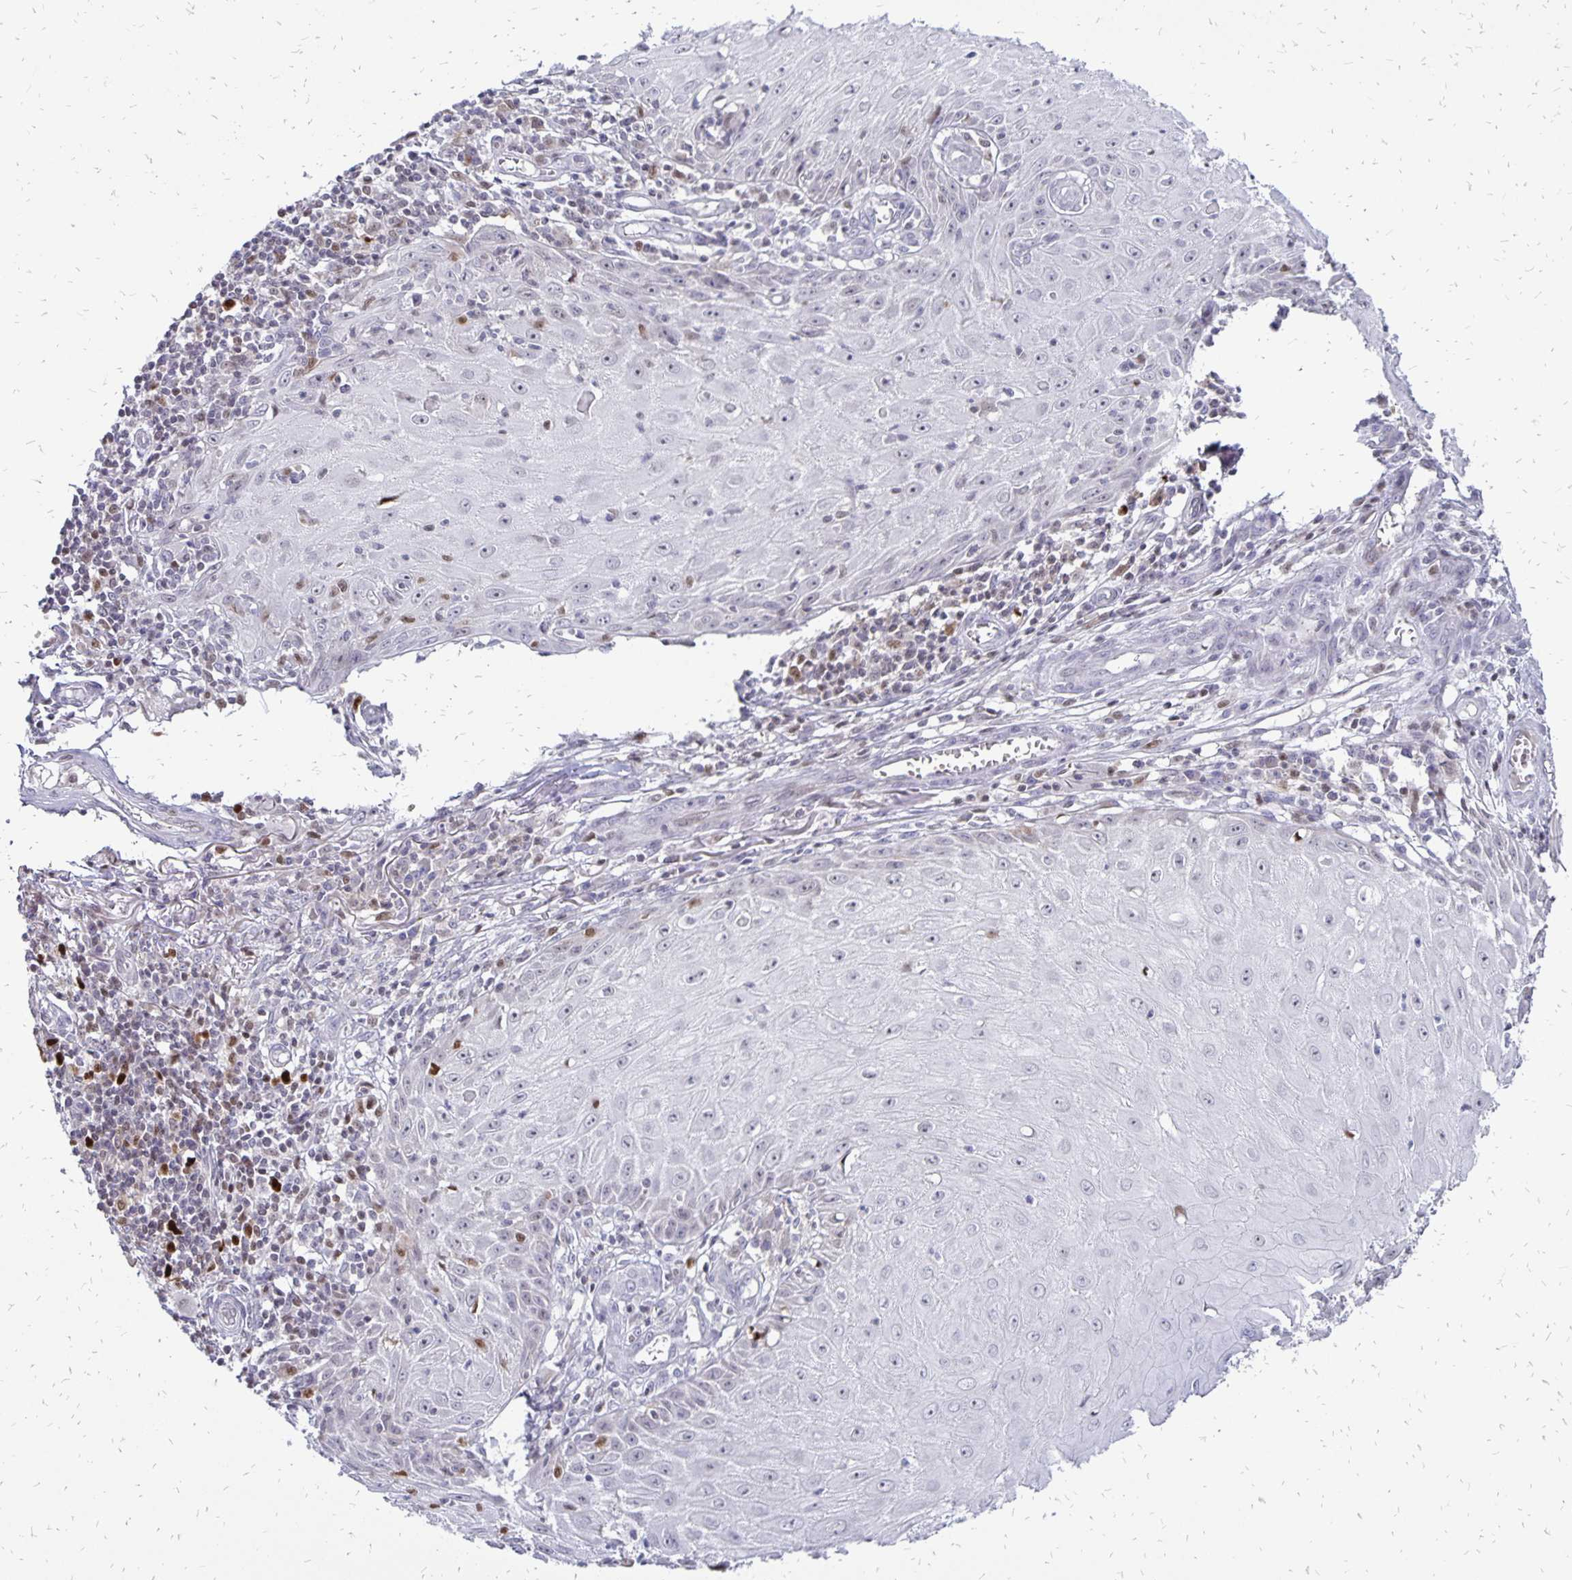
{"staining": {"intensity": "negative", "quantity": "none", "location": "none"}, "tissue": "skin cancer", "cell_type": "Tumor cells", "image_type": "cancer", "snomed": [{"axis": "morphology", "description": "Squamous cell carcinoma, NOS"}, {"axis": "topography", "description": "Skin"}], "caption": "This is a image of immunohistochemistry (IHC) staining of skin cancer, which shows no positivity in tumor cells.", "gene": "DCK", "patient": {"sex": "female", "age": 73}}